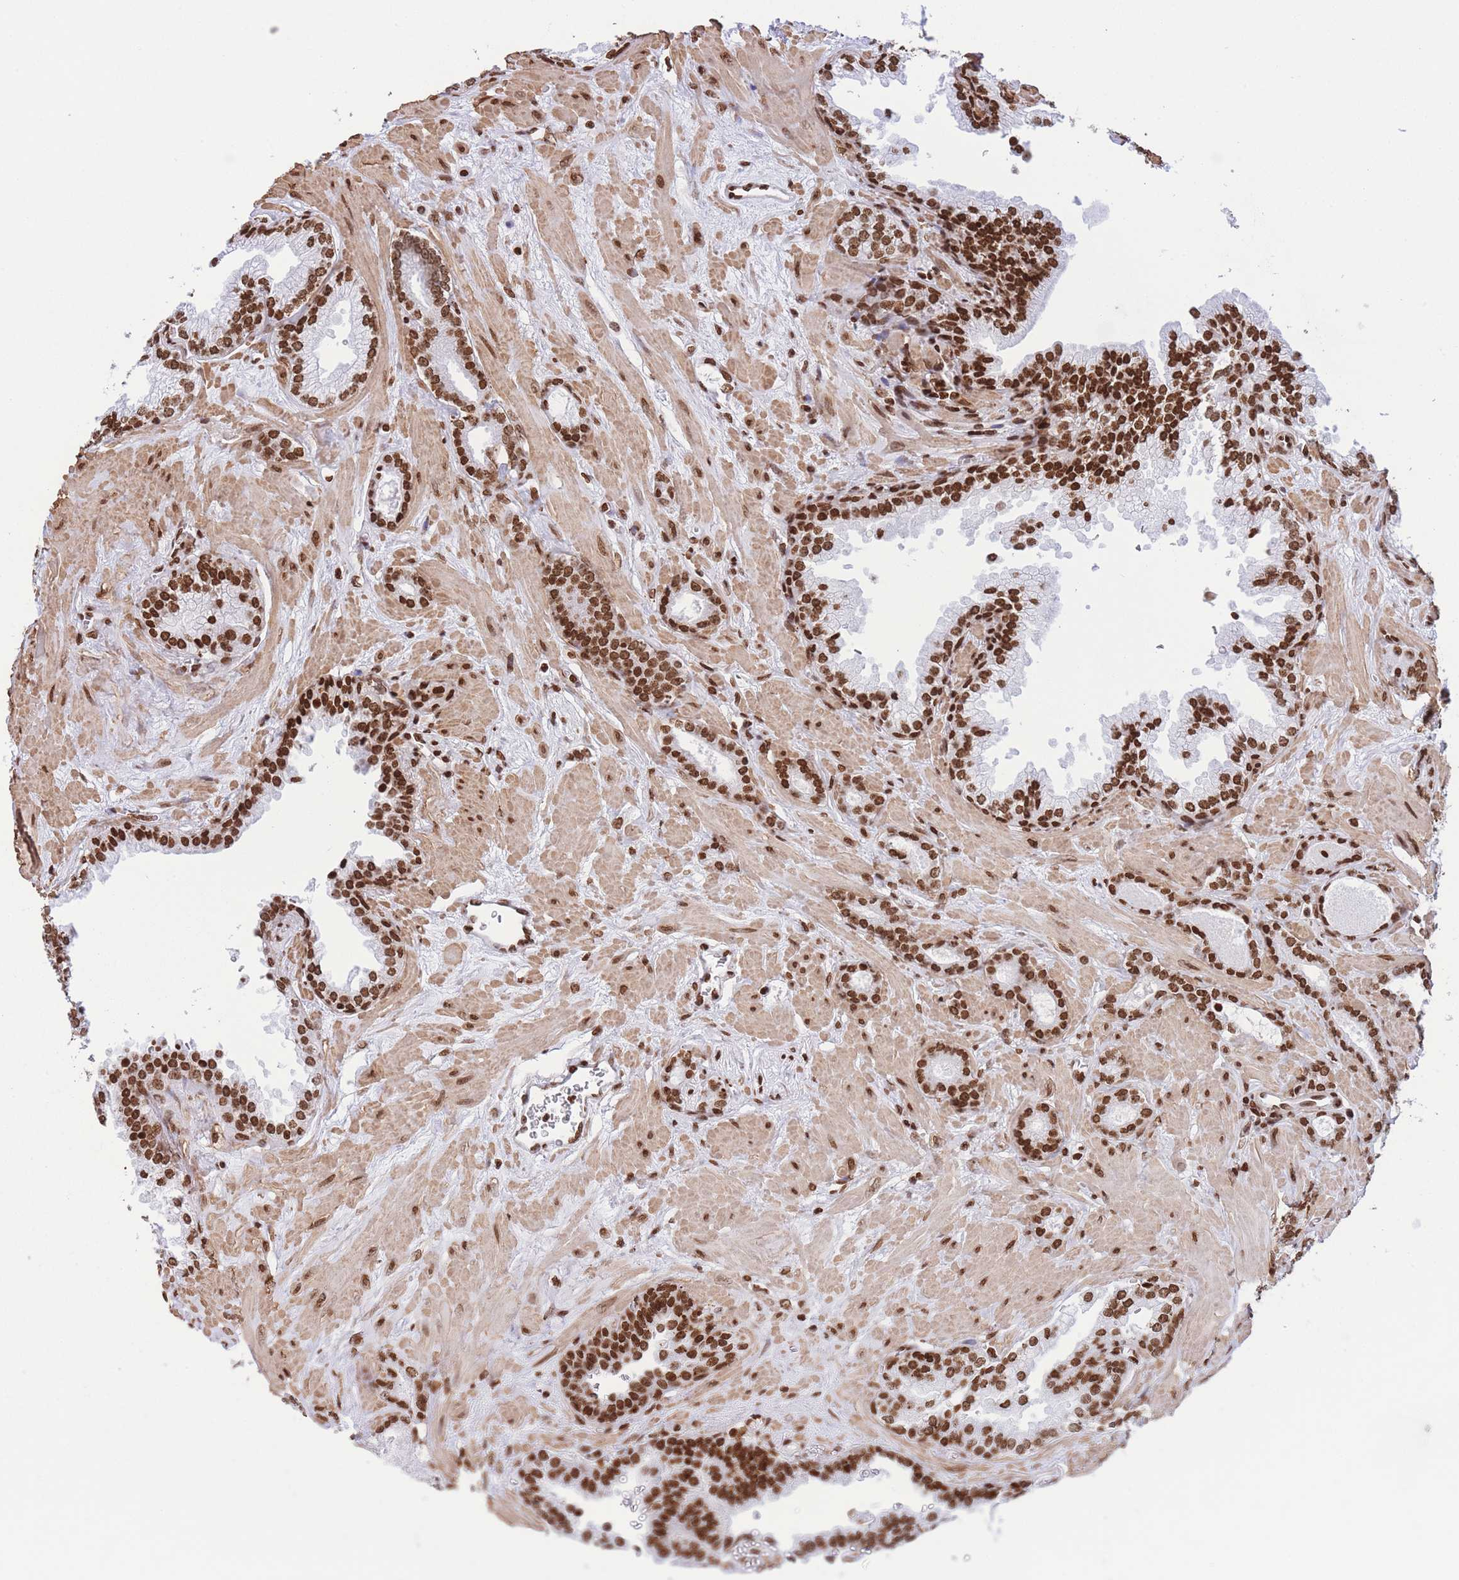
{"staining": {"intensity": "strong", "quantity": ">75%", "location": "nuclear"}, "tissue": "prostate cancer", "cell_type": "Tumor cells", "image_type": "cancer", "snomed": [{"axis": "morphology", "description": "Adenocarcinoma, Low grade"}, {"axis": "topography", "description": "Prostate"}], "caption": "Immunohistochemical staining of prostate cancer (adenocarcinoma (low-grade)) demonstrates strong nuclear protein expression in approximately >75% of tumor cells. The protein is stained brown, and the nuclei are stained in blue (DAB IHC with brightfield microscopy, high magnification).", "gene": "H2BC11", "patient": {"sex": "male", "age": 60}}